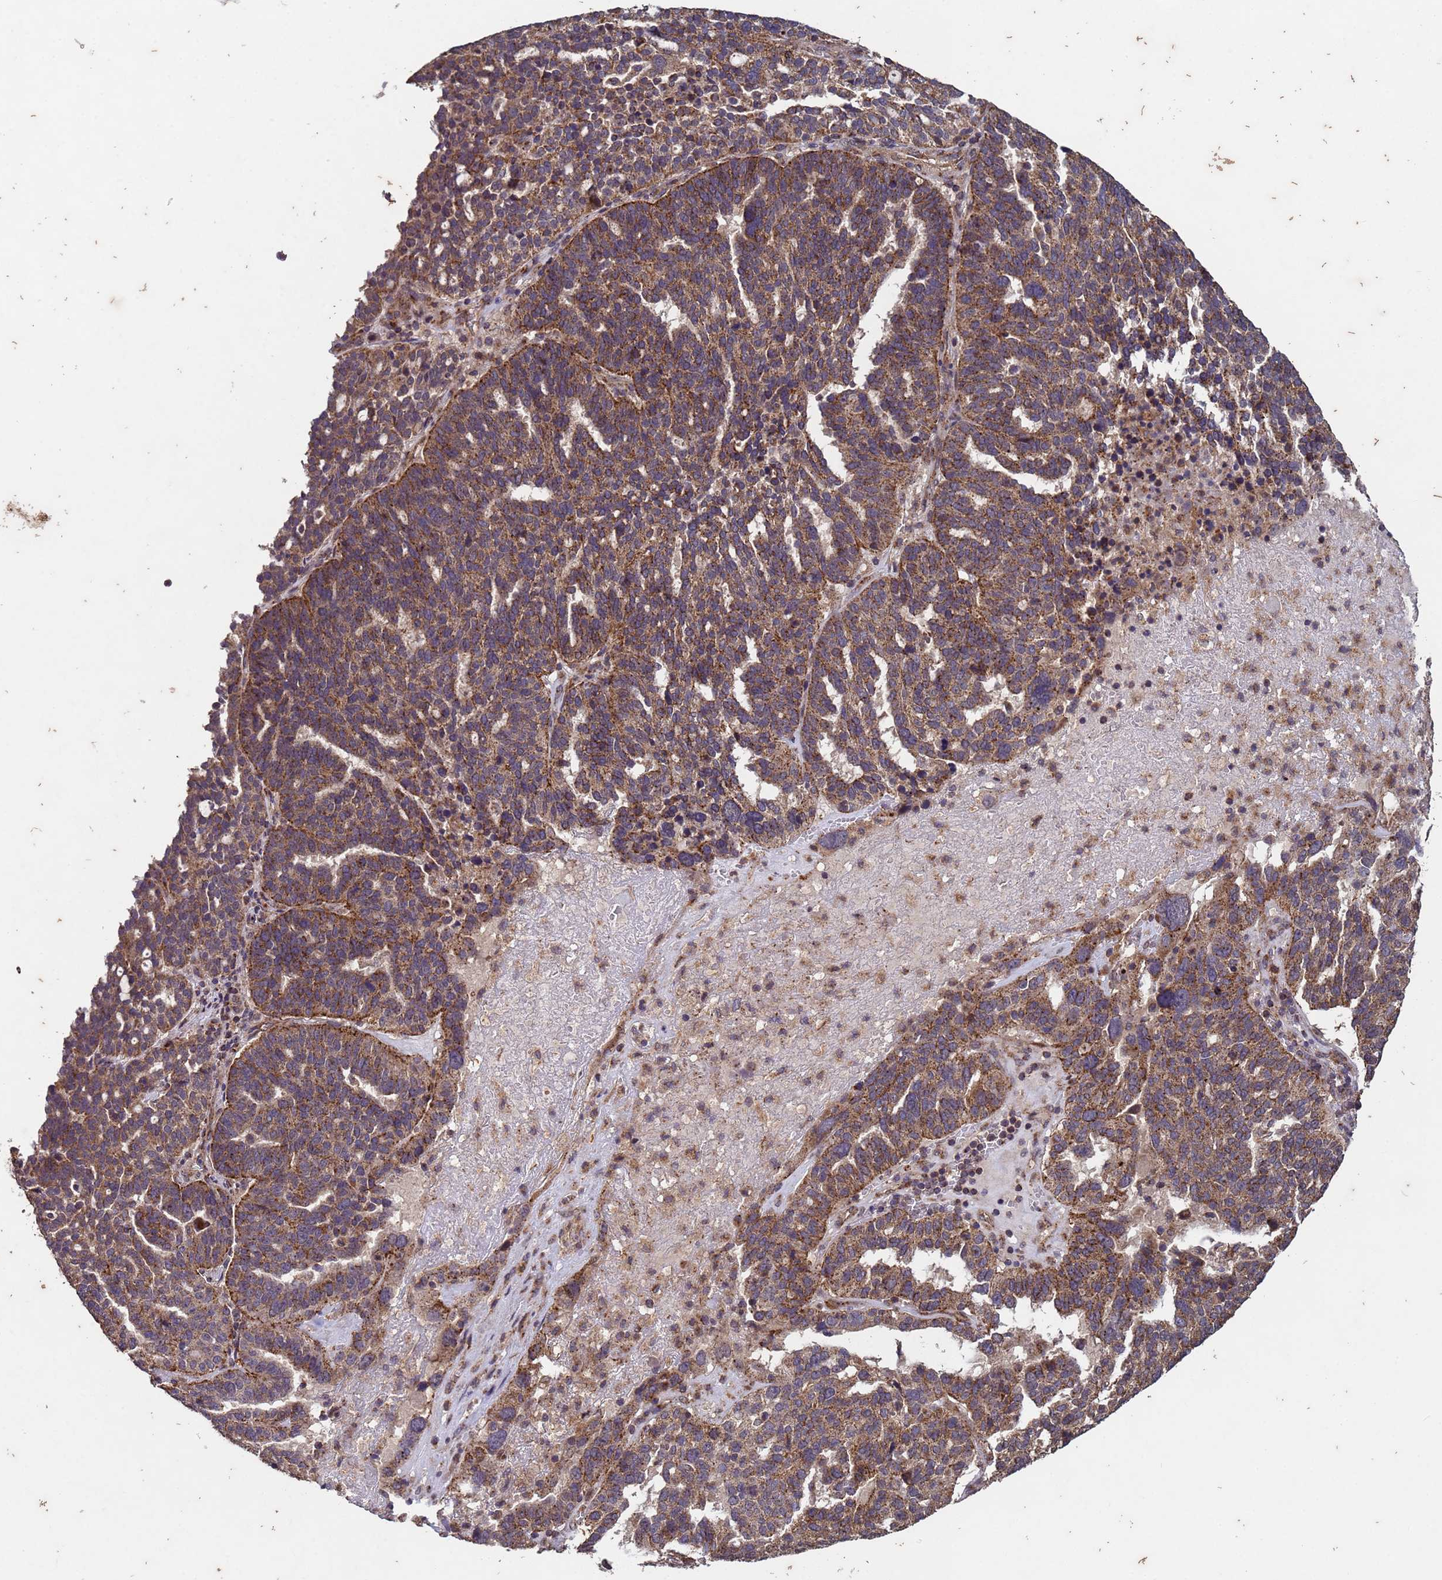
{"staining": {"intensity": "strong", "quantity": ">75%", "location": "cytoplasmic/membranous"}, "tissue": "ovarian cancer", "cell_type": "Tumor cells", "image_type": "cancer", "snomed": [{"axis": "morphology", "description": "Cystadenocarcinoma, serous, NOS"}, {"axis": "topography", "description": "Ovary"}], "caption": "Tumor cells demonstrate high levels of strong cytoplasmic/membranous staining in approximately >75% of cells in serous cystadenocarcinoma (ovarian).", "gene": "FASTKD1", "patient": {"sex": "female", "age": 59}}